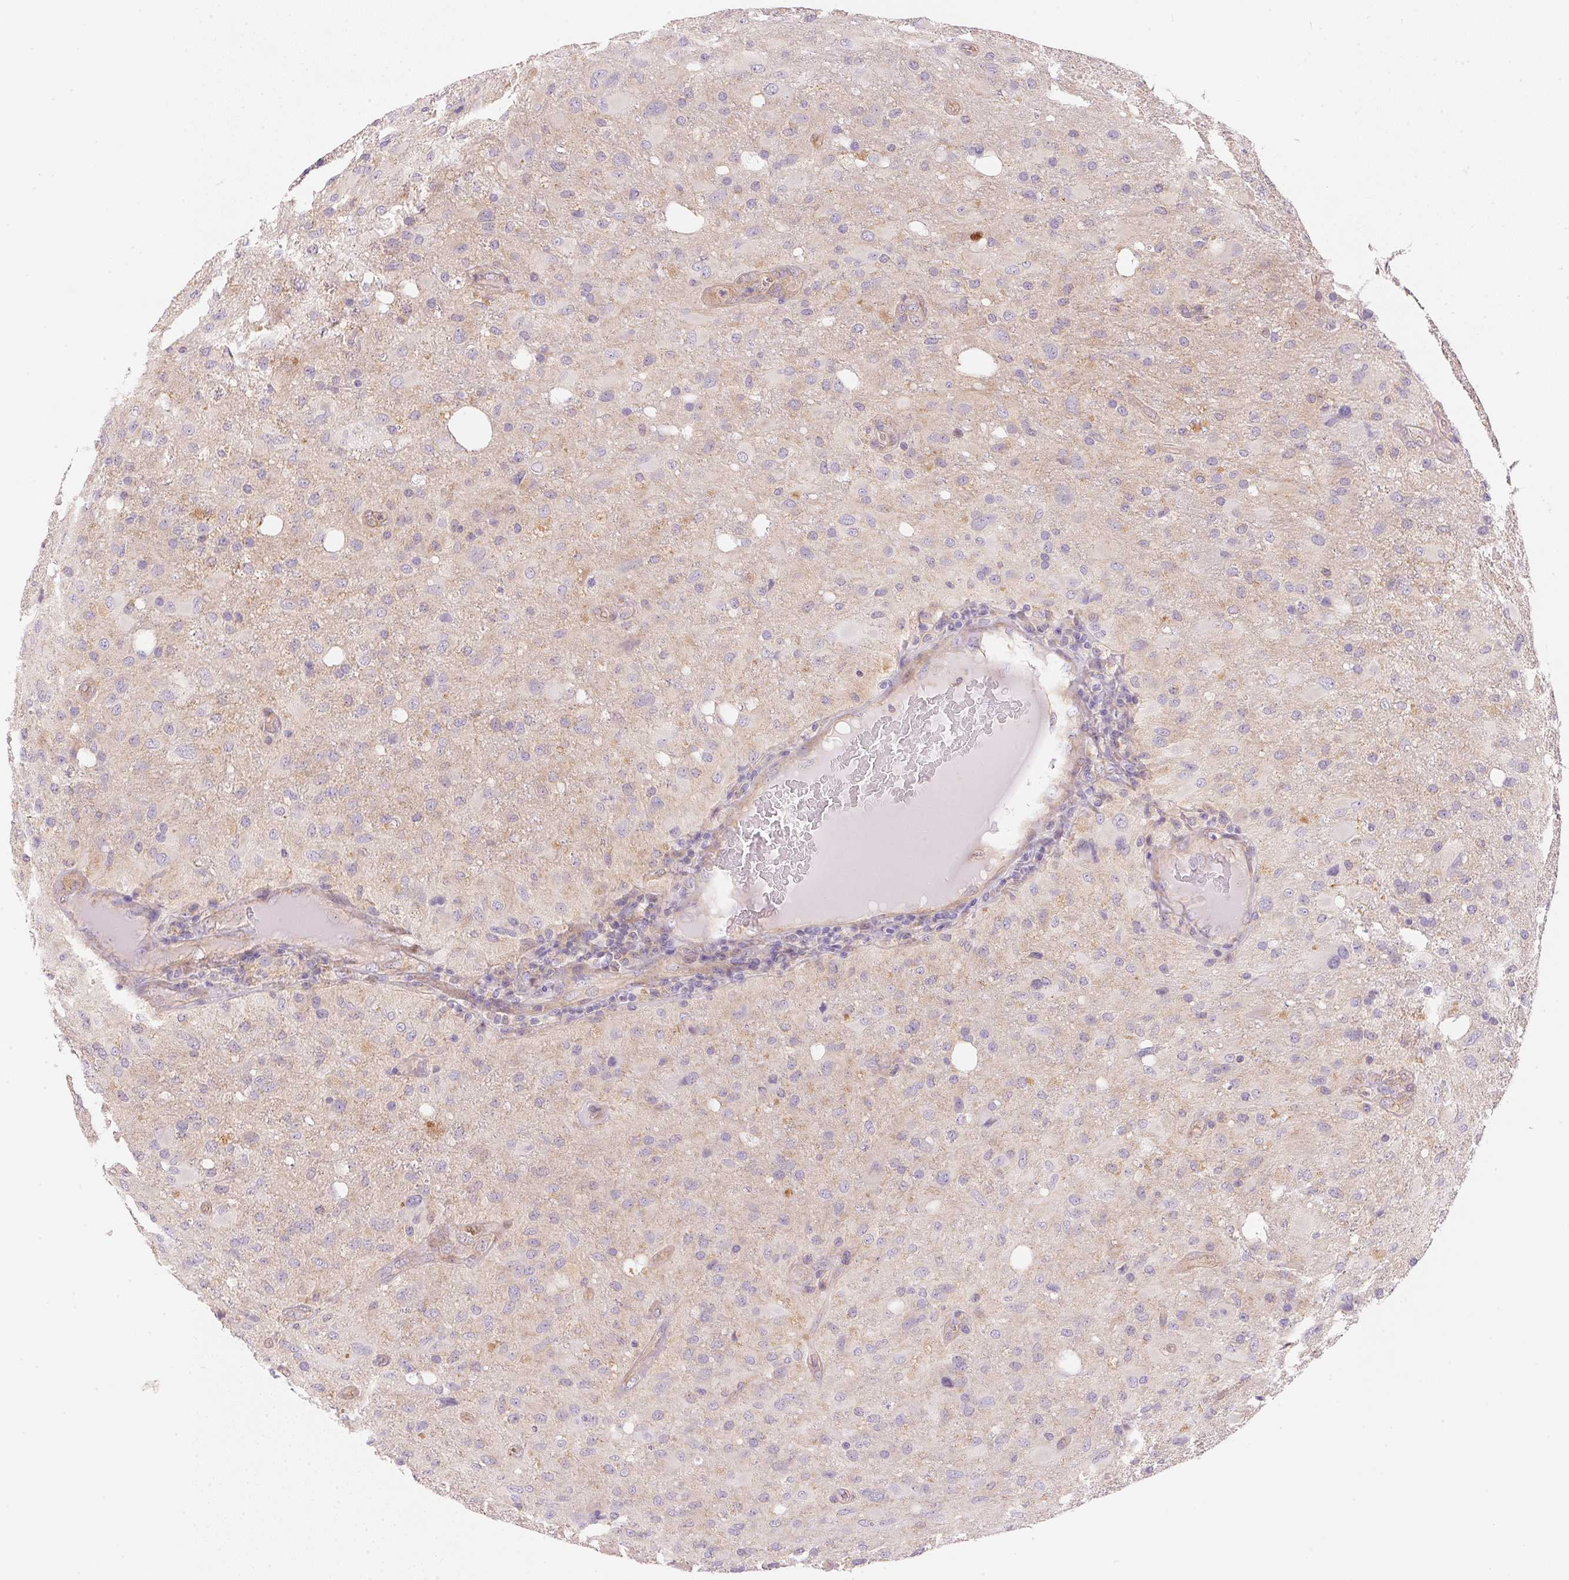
{"staining": {"intensity": "negative", "quantity": "none", "location": "none"}, "tissue": "glioma", "cell_type": "Tumor cells", "image_type": "cancer", "snomed": [{"axis": "morphology", "description": "Glioma, malignant, High grade"}, {"axis": "topography", "description": "Brain"}], "caption": "Immunohistochemical staining of glioma reveals no significant expression in tumor cells.", "gene": "SMTN", "patient": {"sex": "male", "age": 53}}